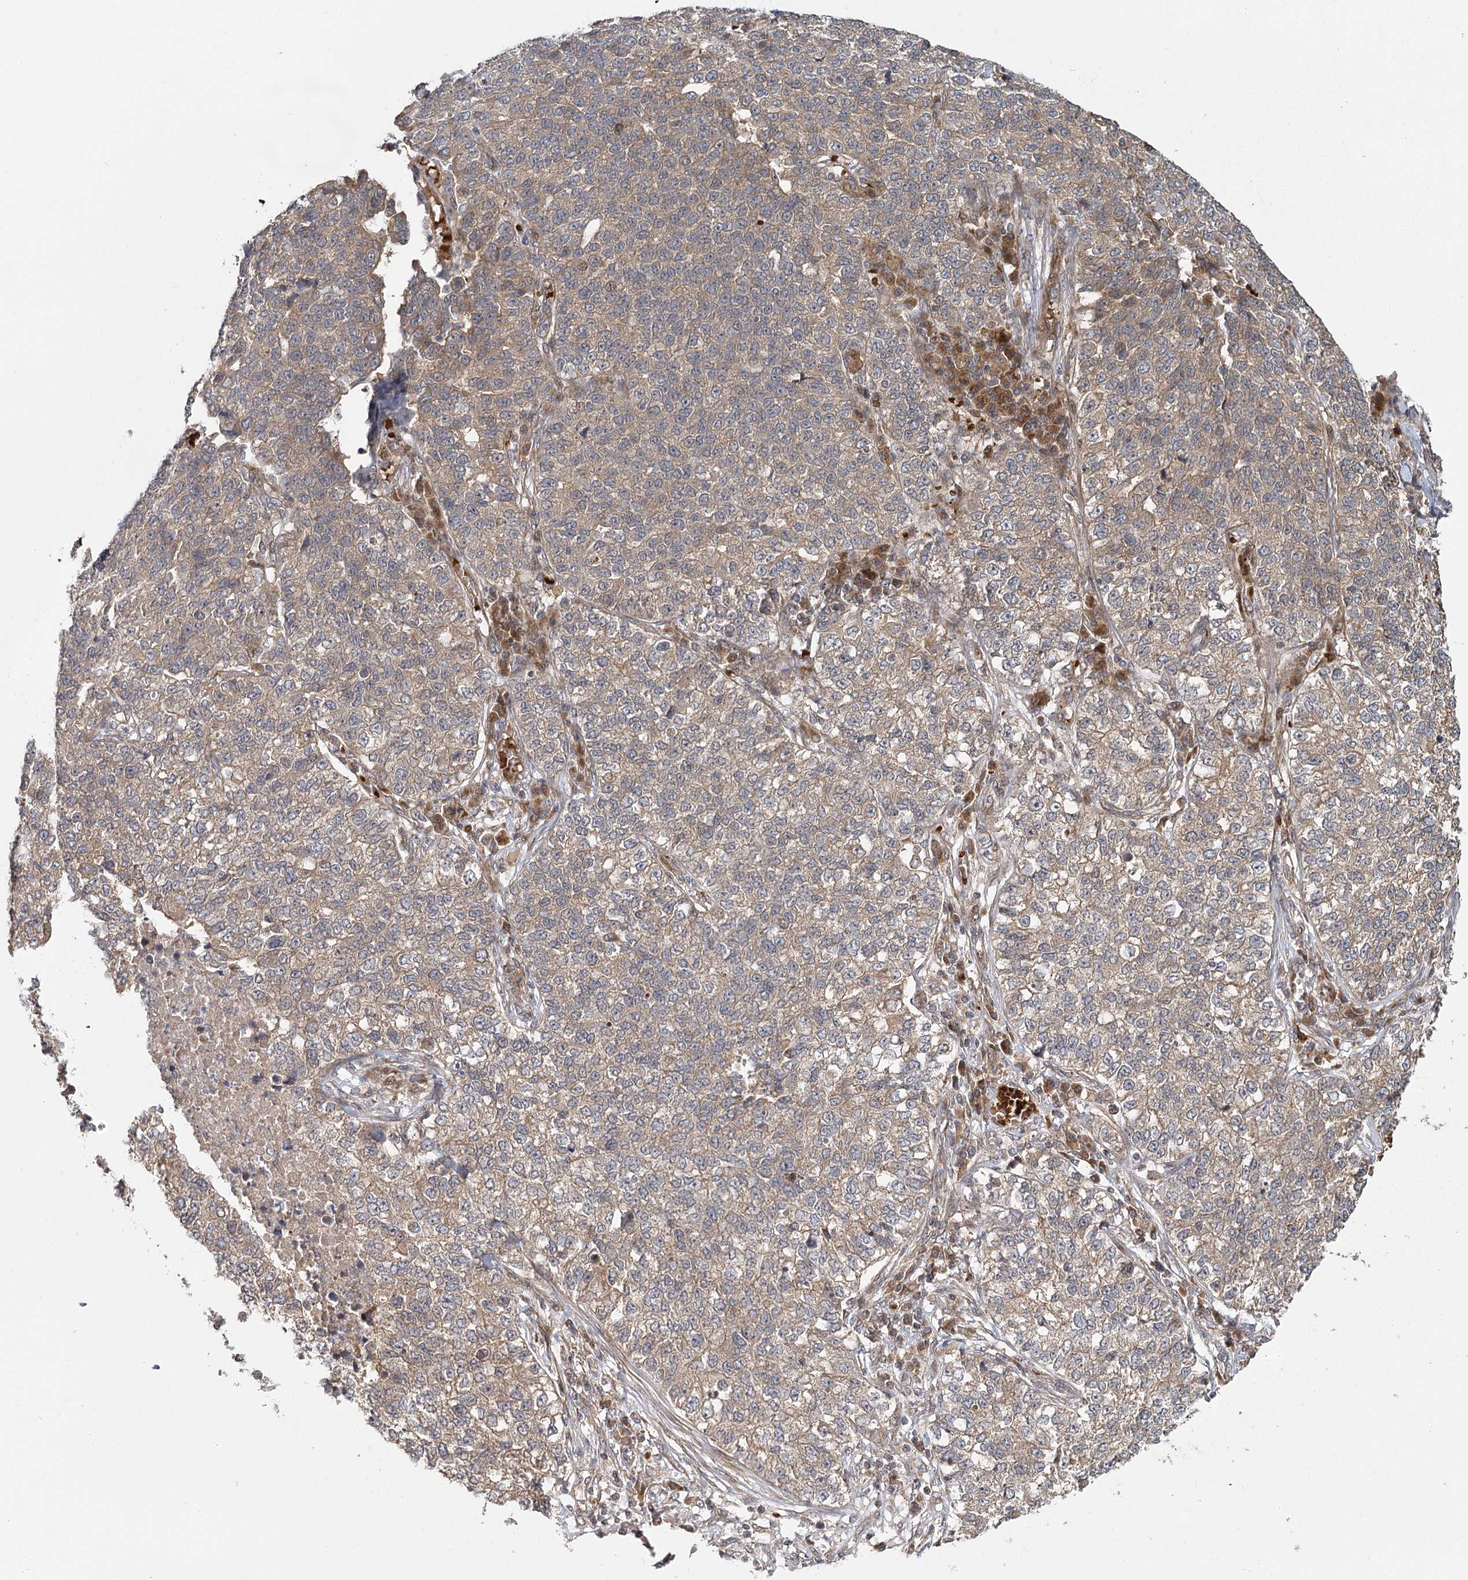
{"staining": {"intensity": "weak", "quantity": "25%-75%", "location": "cytoplasmic/membranous"}, "tissue": "lung cancer", "cell_type": "Tumor cells", "image_type": "cancer", "snomed": [{"axis": "morphology", "description": "Adenocarcinoma, NOS"}, {"axis": "topography", "description": "Lung"}], "caption": "Protein staining exhibits weak cytoplasmic/membranous staining in about 25%-75% of tumor cells in adenocarcinoma (lung).", "gene": "RAPGEF6", "patient": {"sex": "male", "age": 49}}